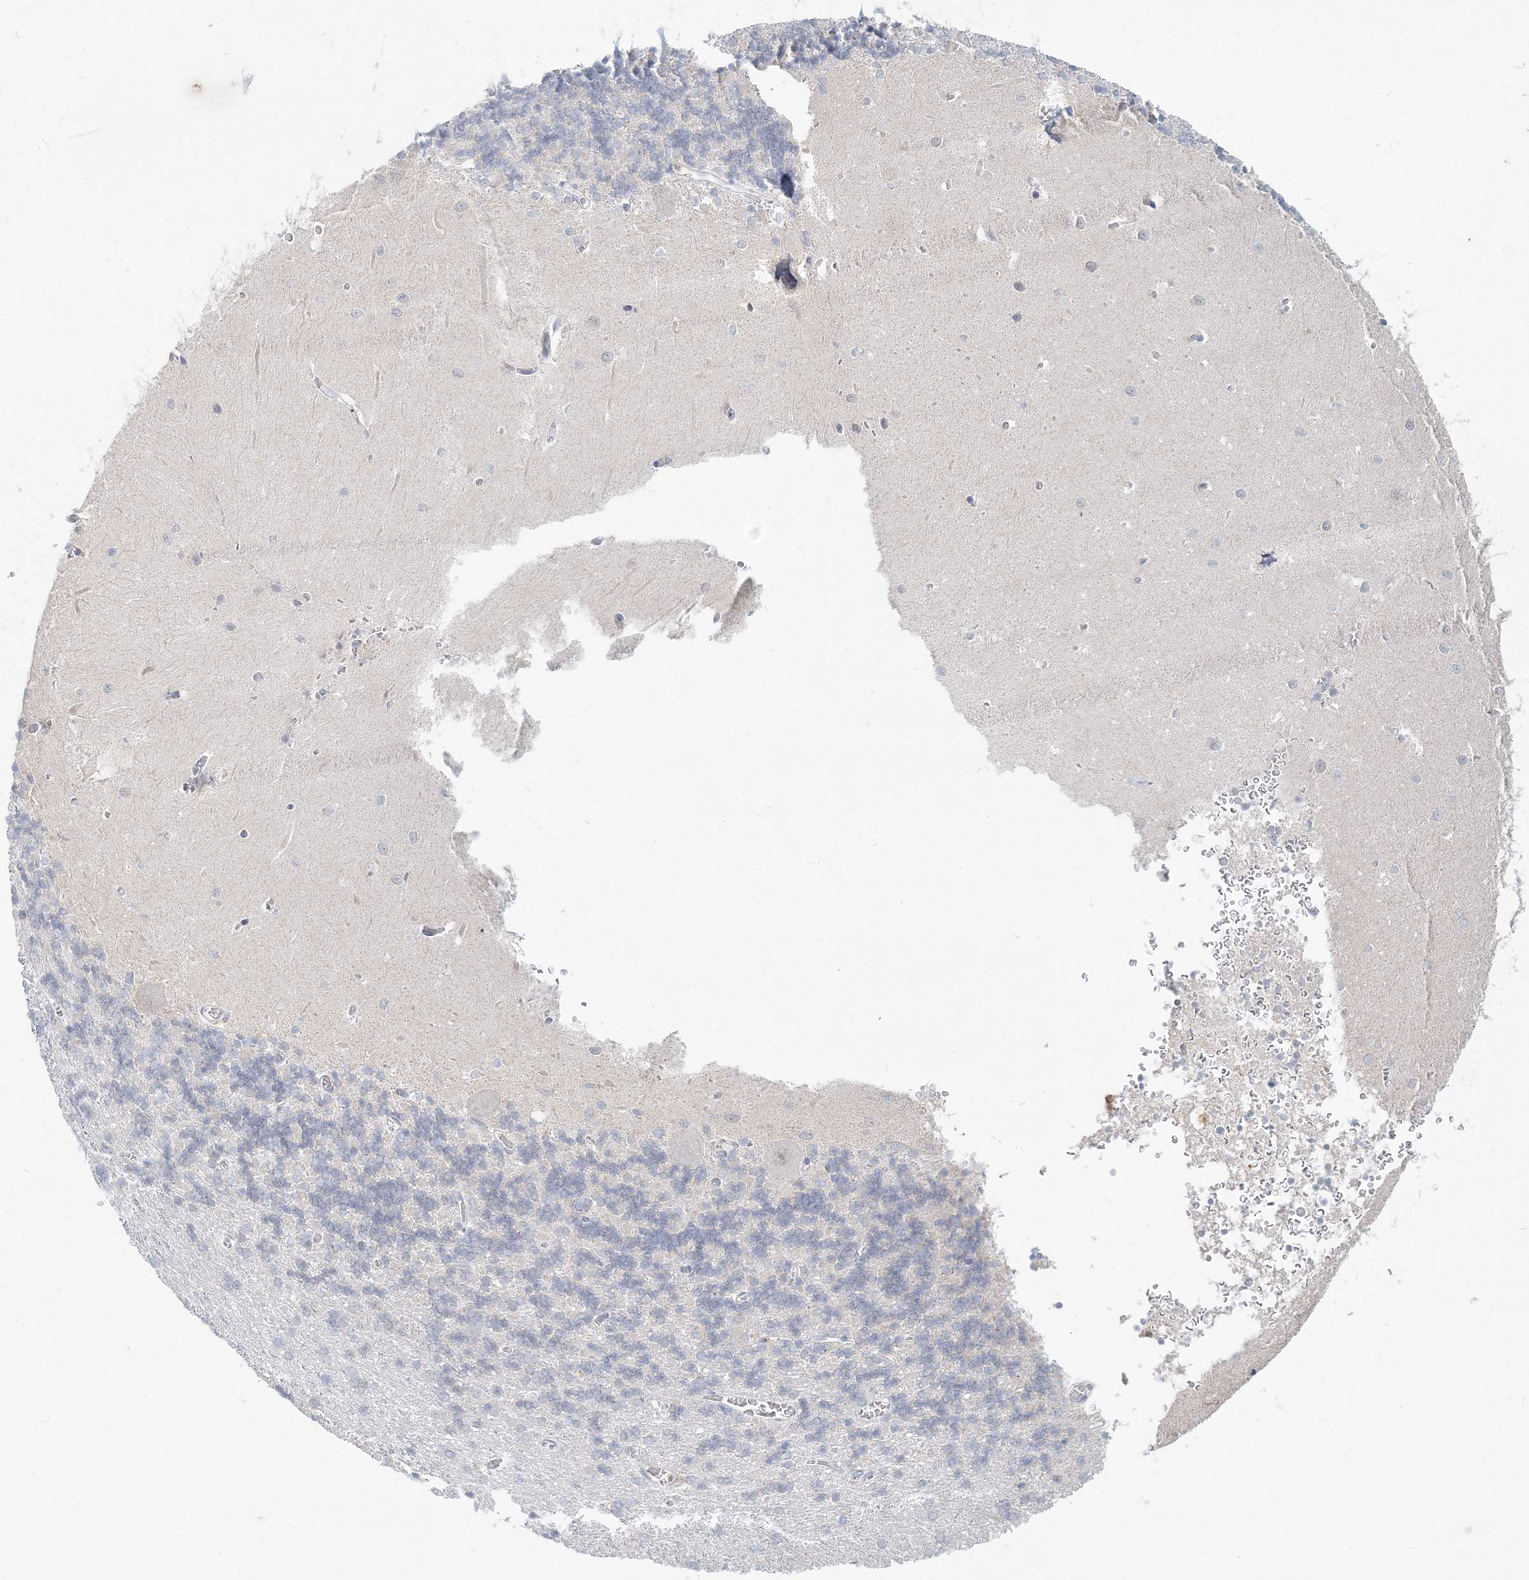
{"staining": {"intensity": "negative", "quantity": "none", "location": "none"}, "tissue": "cerebellum", "cell_type": "Cells in granular layer", "image_type": "normal", "snomed": [{"axis": "morphology", "description": "Normal tissue, NOS"}, {"axis": "topography", "description": "Cerebellum"}], "caption": "This is a photomicrograph of IHC staining of normal cerebellum, which shows no positivity in cells in granular layer. (DAB (3,3'-diaminobenzidine) immunohistochemistry with hematoxylin counter stain).", "gene": "DNAH5", "patient": {"sex": "male", "age": 37}}